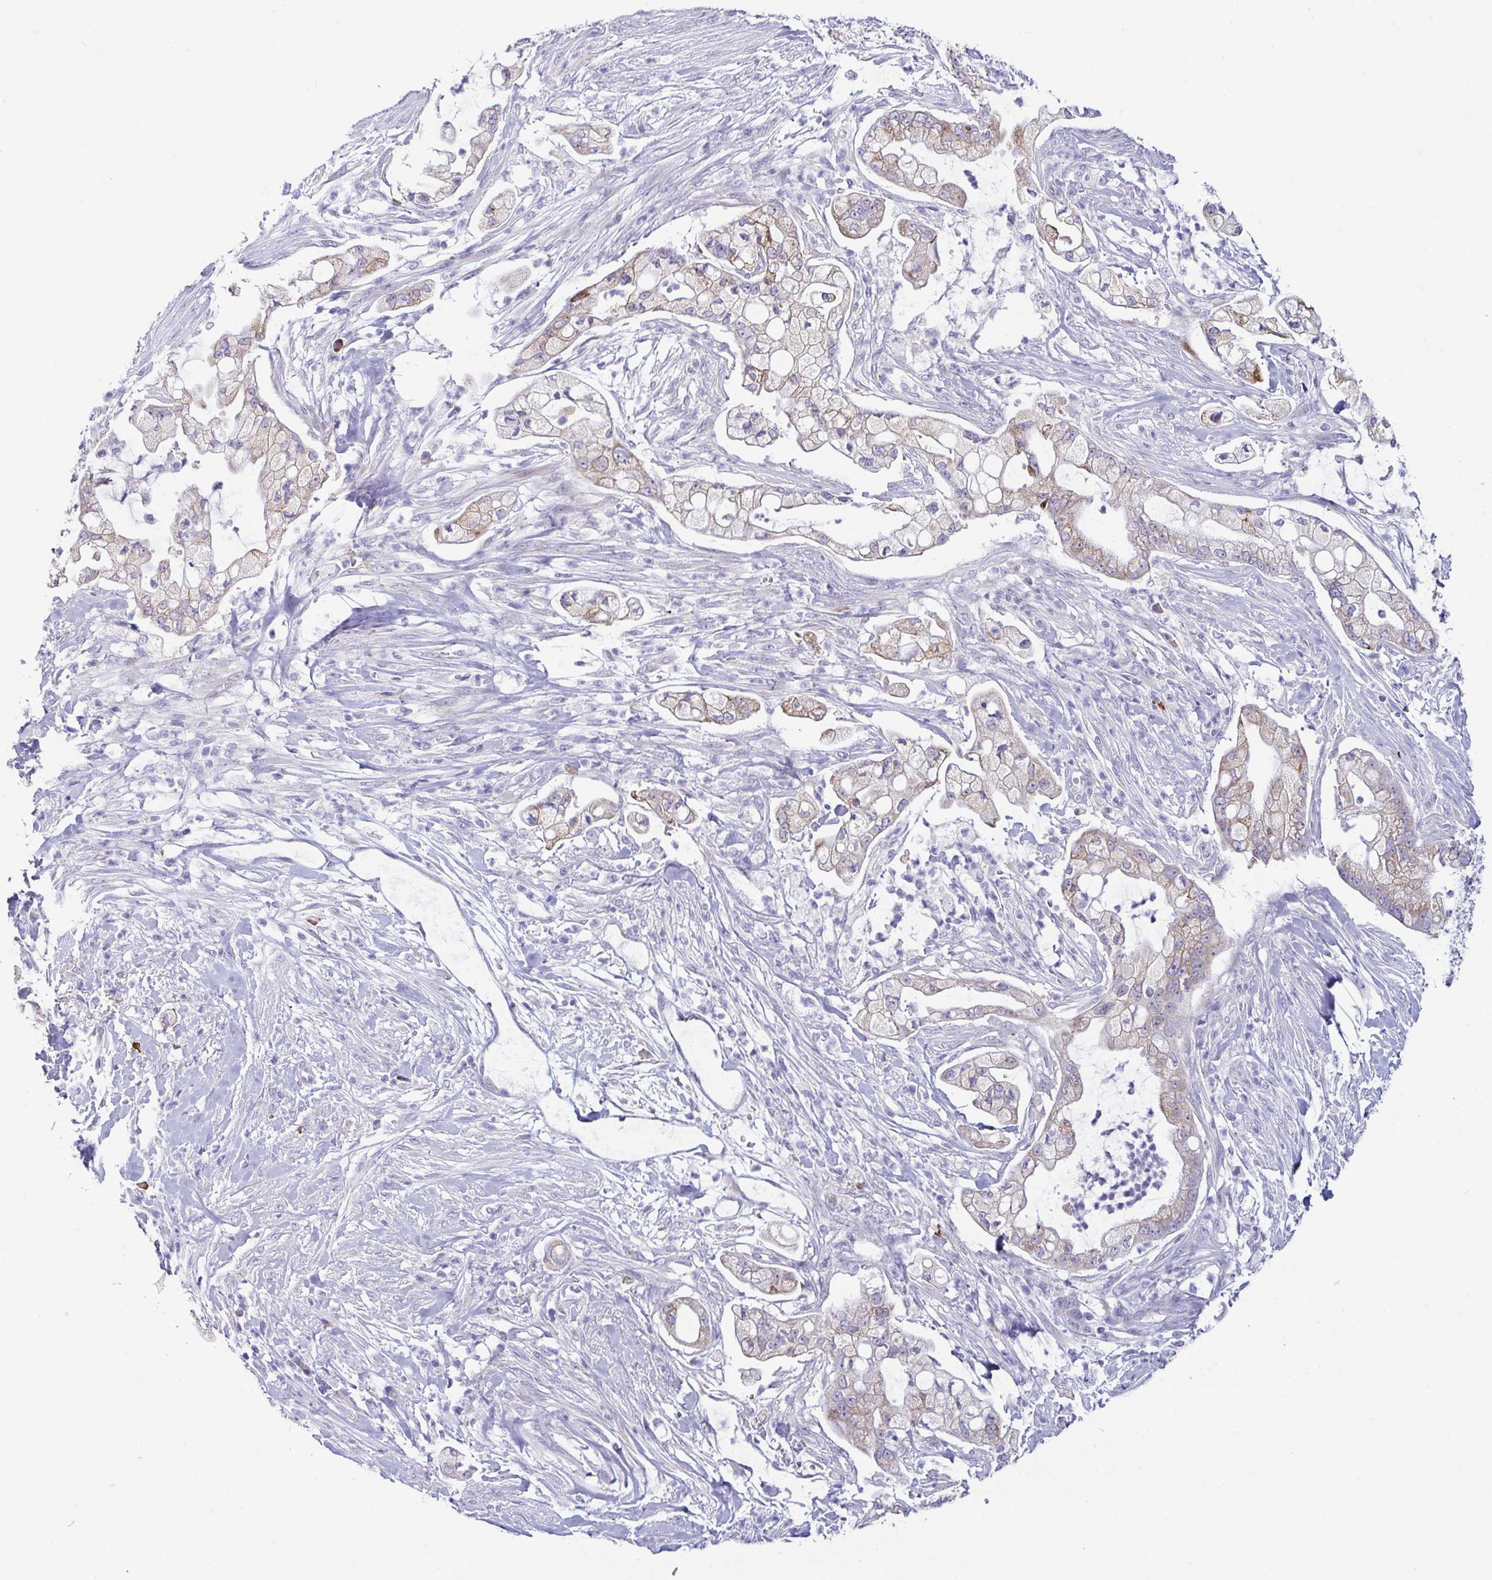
{"staining": {"intensity": "weak", "quantity": "25%-75%", "location": "cytoplasmic/membranous"}, "tissue": "pancreatic cancer", "cell_type": "Tumor cells", "image_type": "cancer", "snomed": [{"axis": "morphology", "description": "Adenocarcinoma, NOS"}, {"axis": "topography", "description": "Pancreas"}], "caption": "Protein expression by immunohistochemistry (IHC) exhibits weak cytoplasmic/membranous positivity in approximately 25%-75% of tumor cells in pancreatic cancer. (DAB (3,3'-diaminobenzidine) = brown stain, brightfield microscopy at high magnification).", "gene": "TFPI2", "patient": {"sex": "female", "age": 69}}